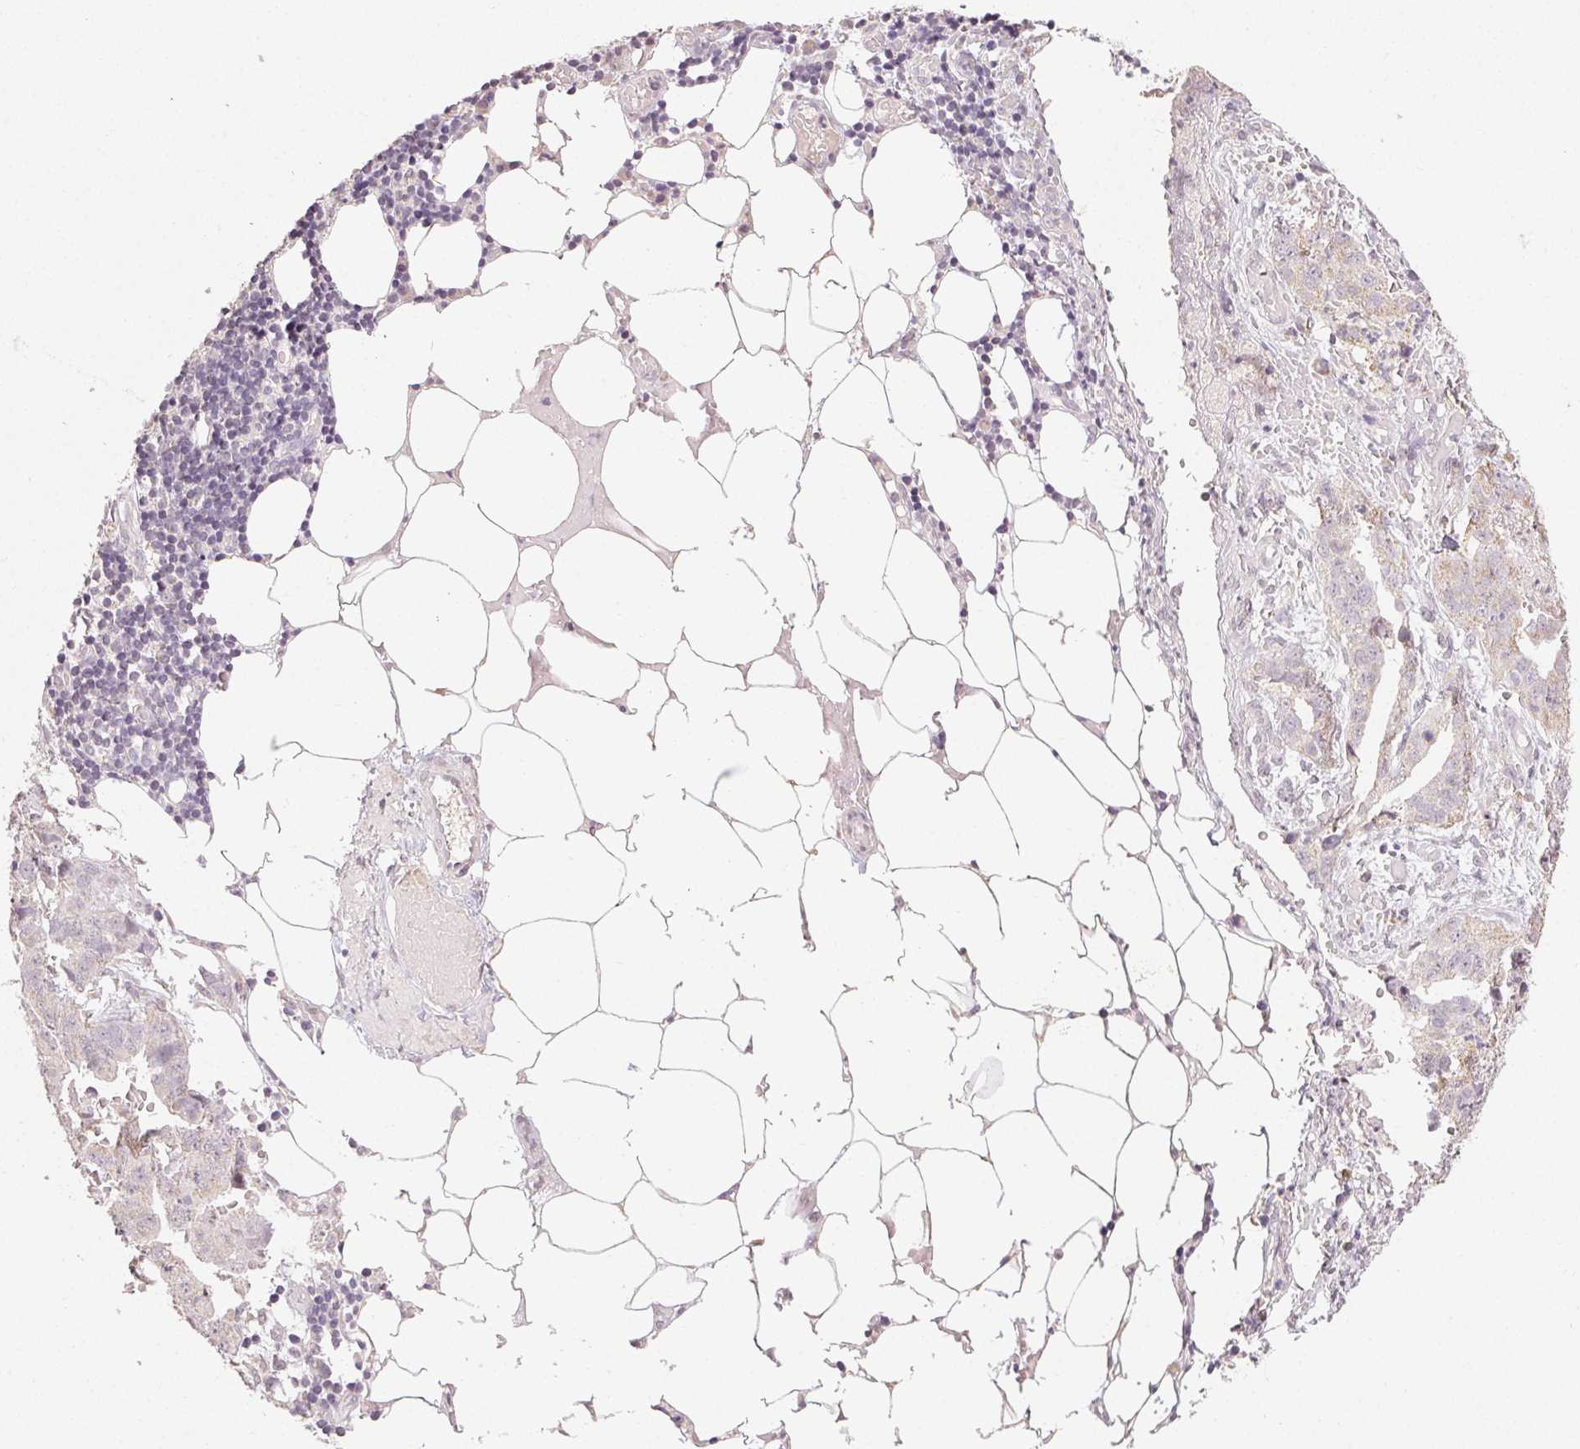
{"staining": {"intensity": "weak", "quantity": "<25%", "location": "cytoplasmic/membranous"}, "tissue": "ovarian cancer", "cell_type": "Tumor cells", "image_type": "cancer", "snomed": [{"axis": "morphology", "description": "Cystadenocarcinoma, serous, NOS"}, {"axis": "topography", "description": "Ovary"}], "caption": "This is an IHC histopathology image of human ovarian cancer. There is no expression in tumor cells.", "gene": "CLASP1", "patient": {"sex": "female", "age": 75}}